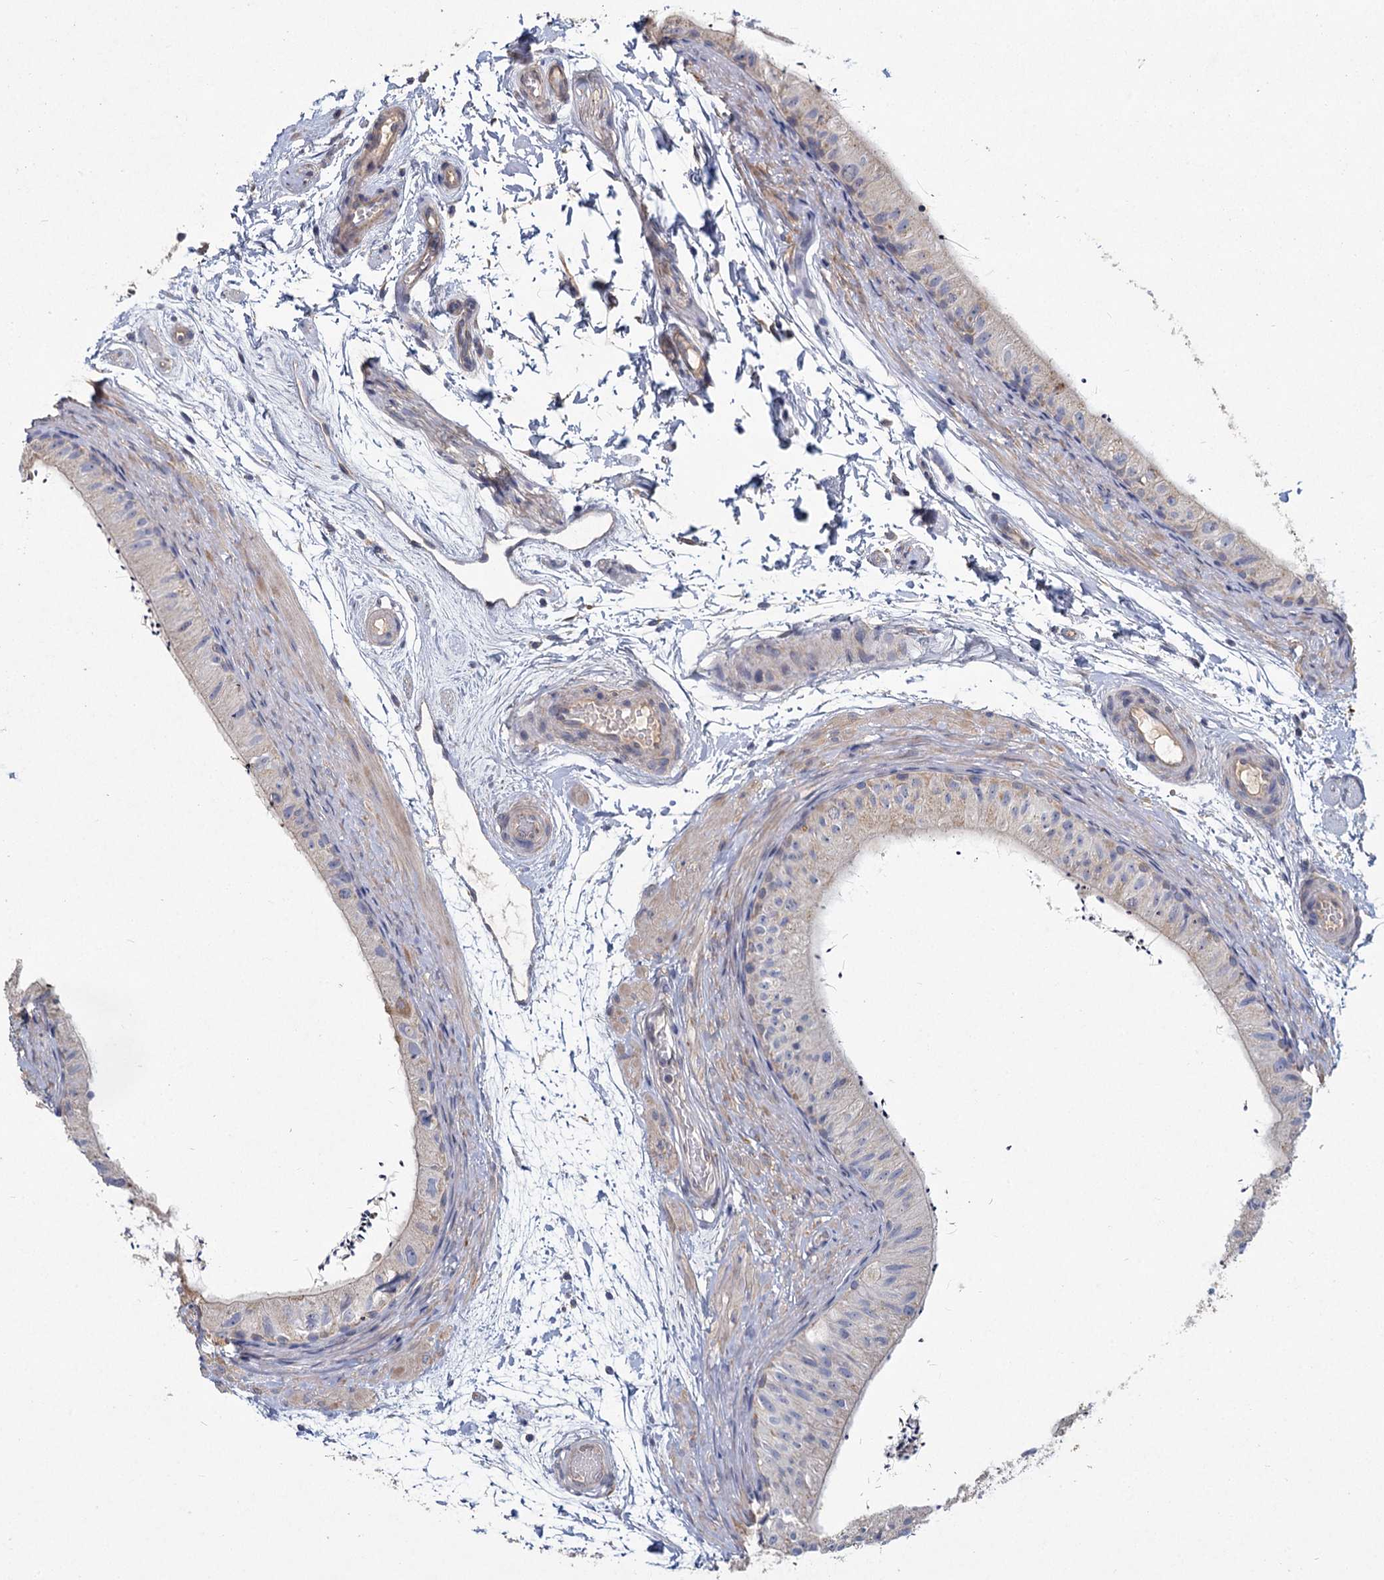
{"staining": {"intensity": "moderate", "quantity": "25%-75%", "location": "cytoplasmic/membranous"}, "tissue": "epididymis", "cell_type": "Glandular cells", "image_type": "normal", "snomed": [{"axis": "morphology", "description": "Normal tissue, NOS"}, {"axis": "topography", "description": "Epididymis"}], "caption": "Unremarkable epididymis was stained to show a protein in brown. There is medium levels of moderate cytoplasmic/membranous expression in about 25%-75% of glandular cells. (DAB IHC, brown staining for protein, blue staining for nuclei).", "gene": "HES2", "patient": {"sex": "male", "age": 50}}